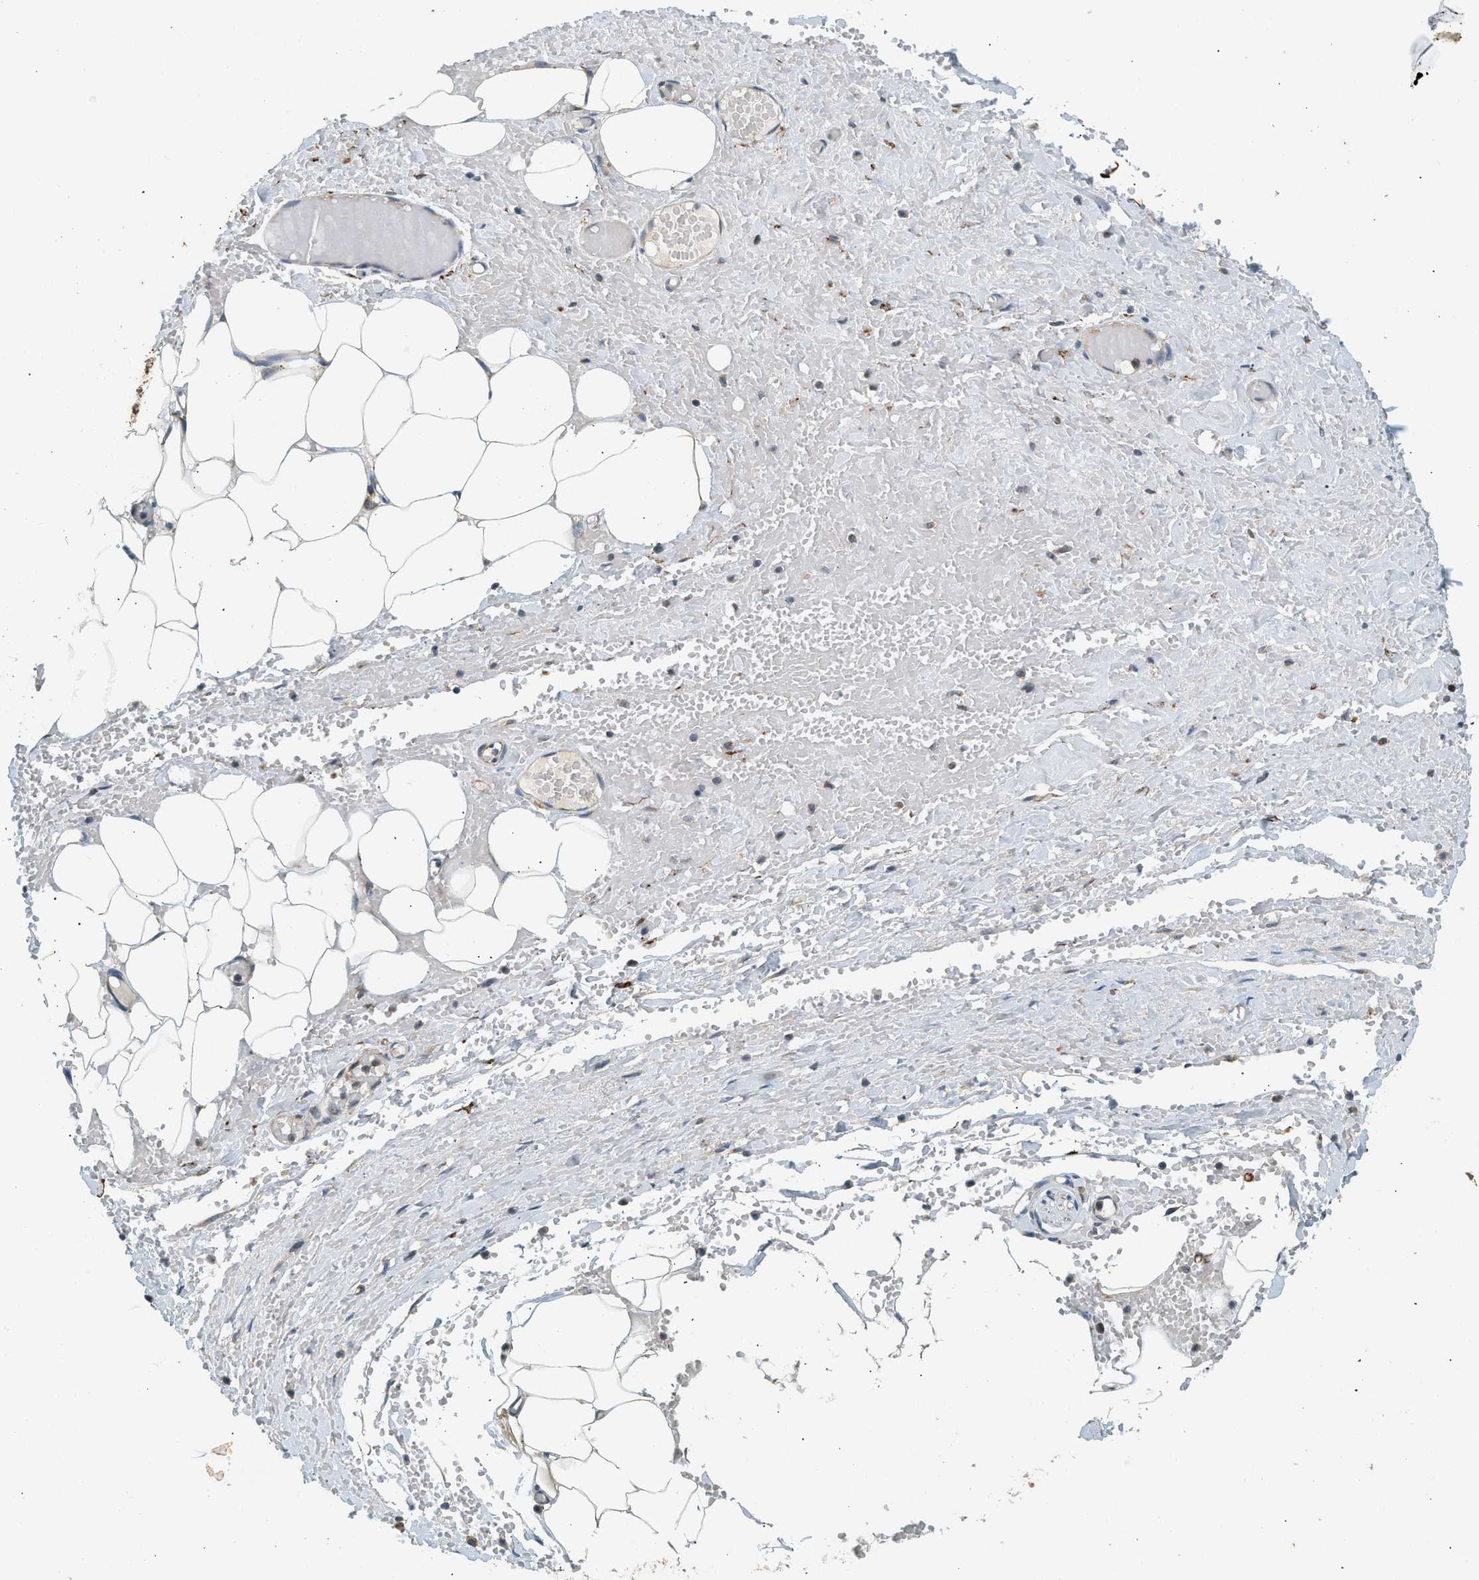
{"staining": {"intensity": "weak", "quantity": ">75%", "location": "cytoplasmic/membranous"}, "tissue": "adipose tissue", "cell_type": "Adipocytes", "image_type": "normal", "snomed": [{"axis": "morphology", "description": "Normal tissue, NOS"}, {"axis": "topography", "description": "Soft tissue"}, {"axis": "topography", "description": "Vascular tissue"}], "caption": "Brown immunohistochemical staining in unremarkable human adipose tissue reveals weak cytoplasmic/membranous expression in about >75% of adipocytes. The staining was performed using DAB, with brown indicating positive protein expression. Nuclei are stained blue with hematoxylin.", "gene": "CTSB", "patient": {"sex": "female", "age": 35}}